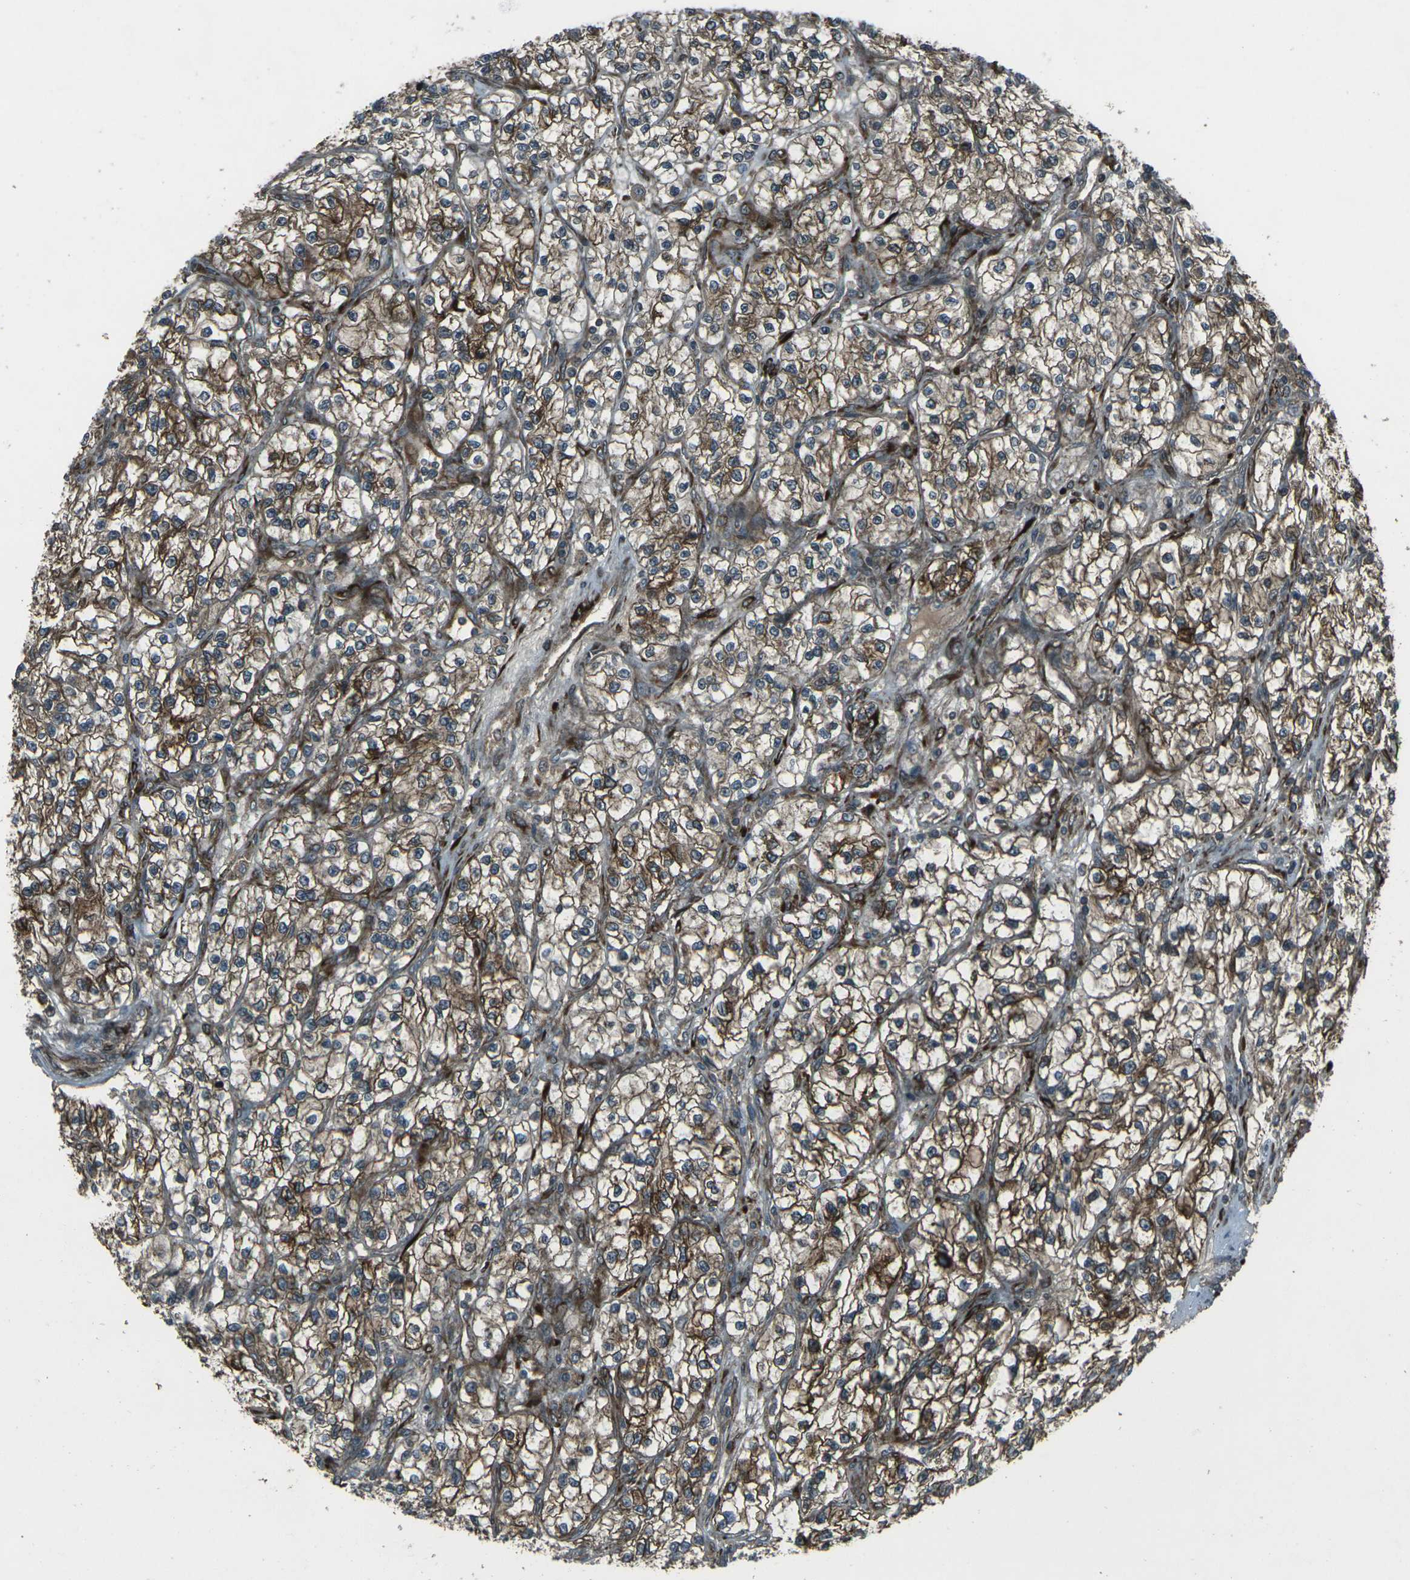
{"staining": {"intensity": "strong", "quantity": ">75%", "location": "cytoplasmic/membranous"}, "tissue": "renal cancer", "cell_type": "Tumor cells", "image_type": "cancer", "snomed": [{"axis": "morphology", "description": "Adenocarcinoma, NOS"}, {"axis": "topography", "description": "Kidney"}], "caption": "Strong cytoplasmic/membranous protein staining is present in approximately >75% of tumor cells in adenocarcinoma (renal).", "gene": "LSMEM1", "patient": {"sex": "female", "age": 57}}